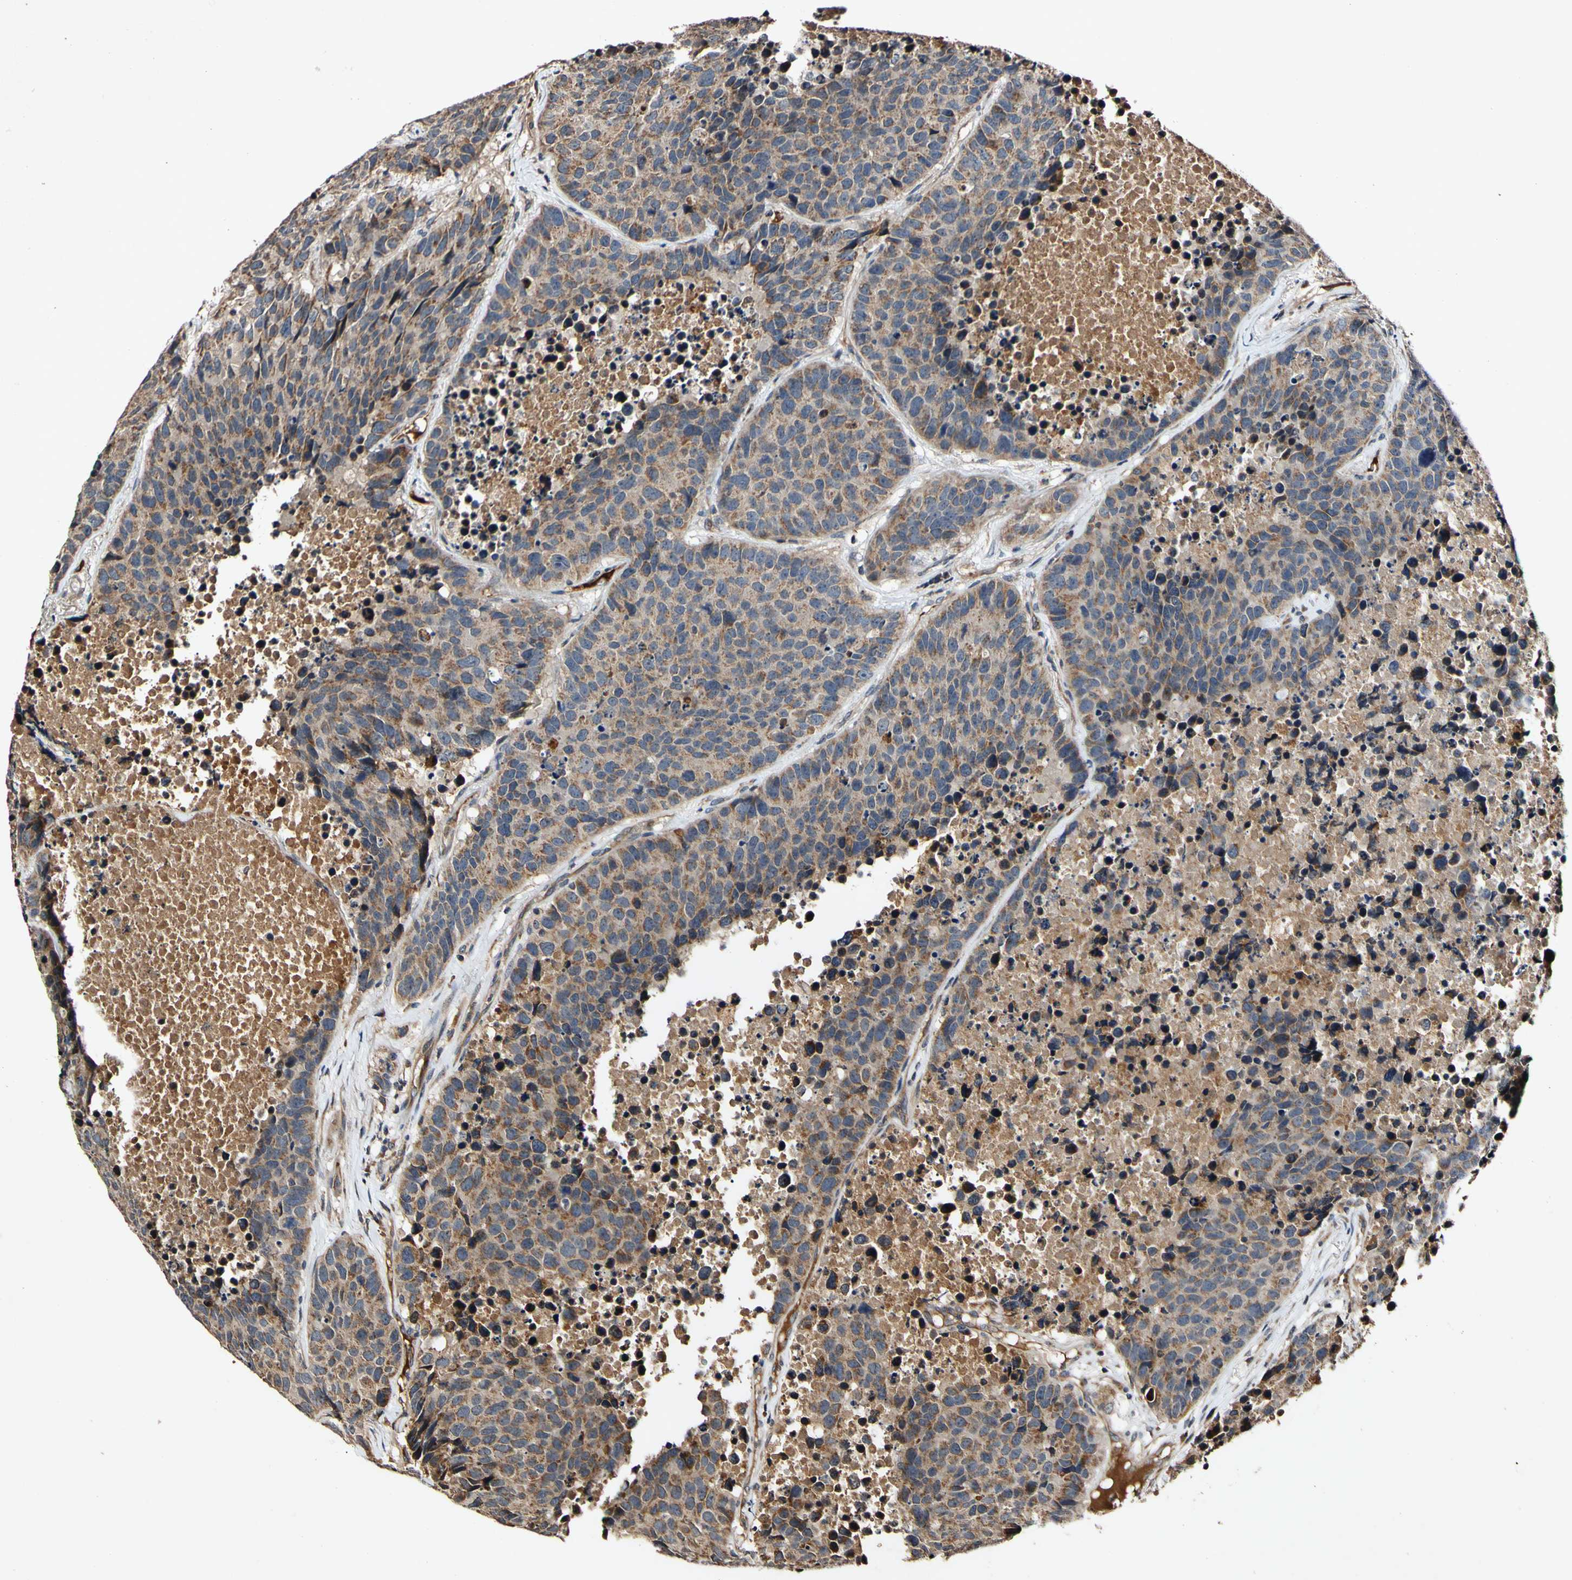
{"staining": {"intensity": "moderate", "quantity": ">75%", "location": "cytoplasmic/membranous"}, "tissue": "carcinoid", "cell_type": "Tumor cells", "image_type": "cancer", "snomed": [{"axis": "morphology", "description": "Carcinoid, malignant, NOS"}, {"axis": "topography", "description": "Lung"}], "caption": "This photomicrograph exhibits IHC staining of carcinoid (malignant), with medium moderate cytoplasmic/membranous positivity in approximately >75% of tumor cells.", "gene": "PLAT", "patient": {"sex": "male", "age": 60}}